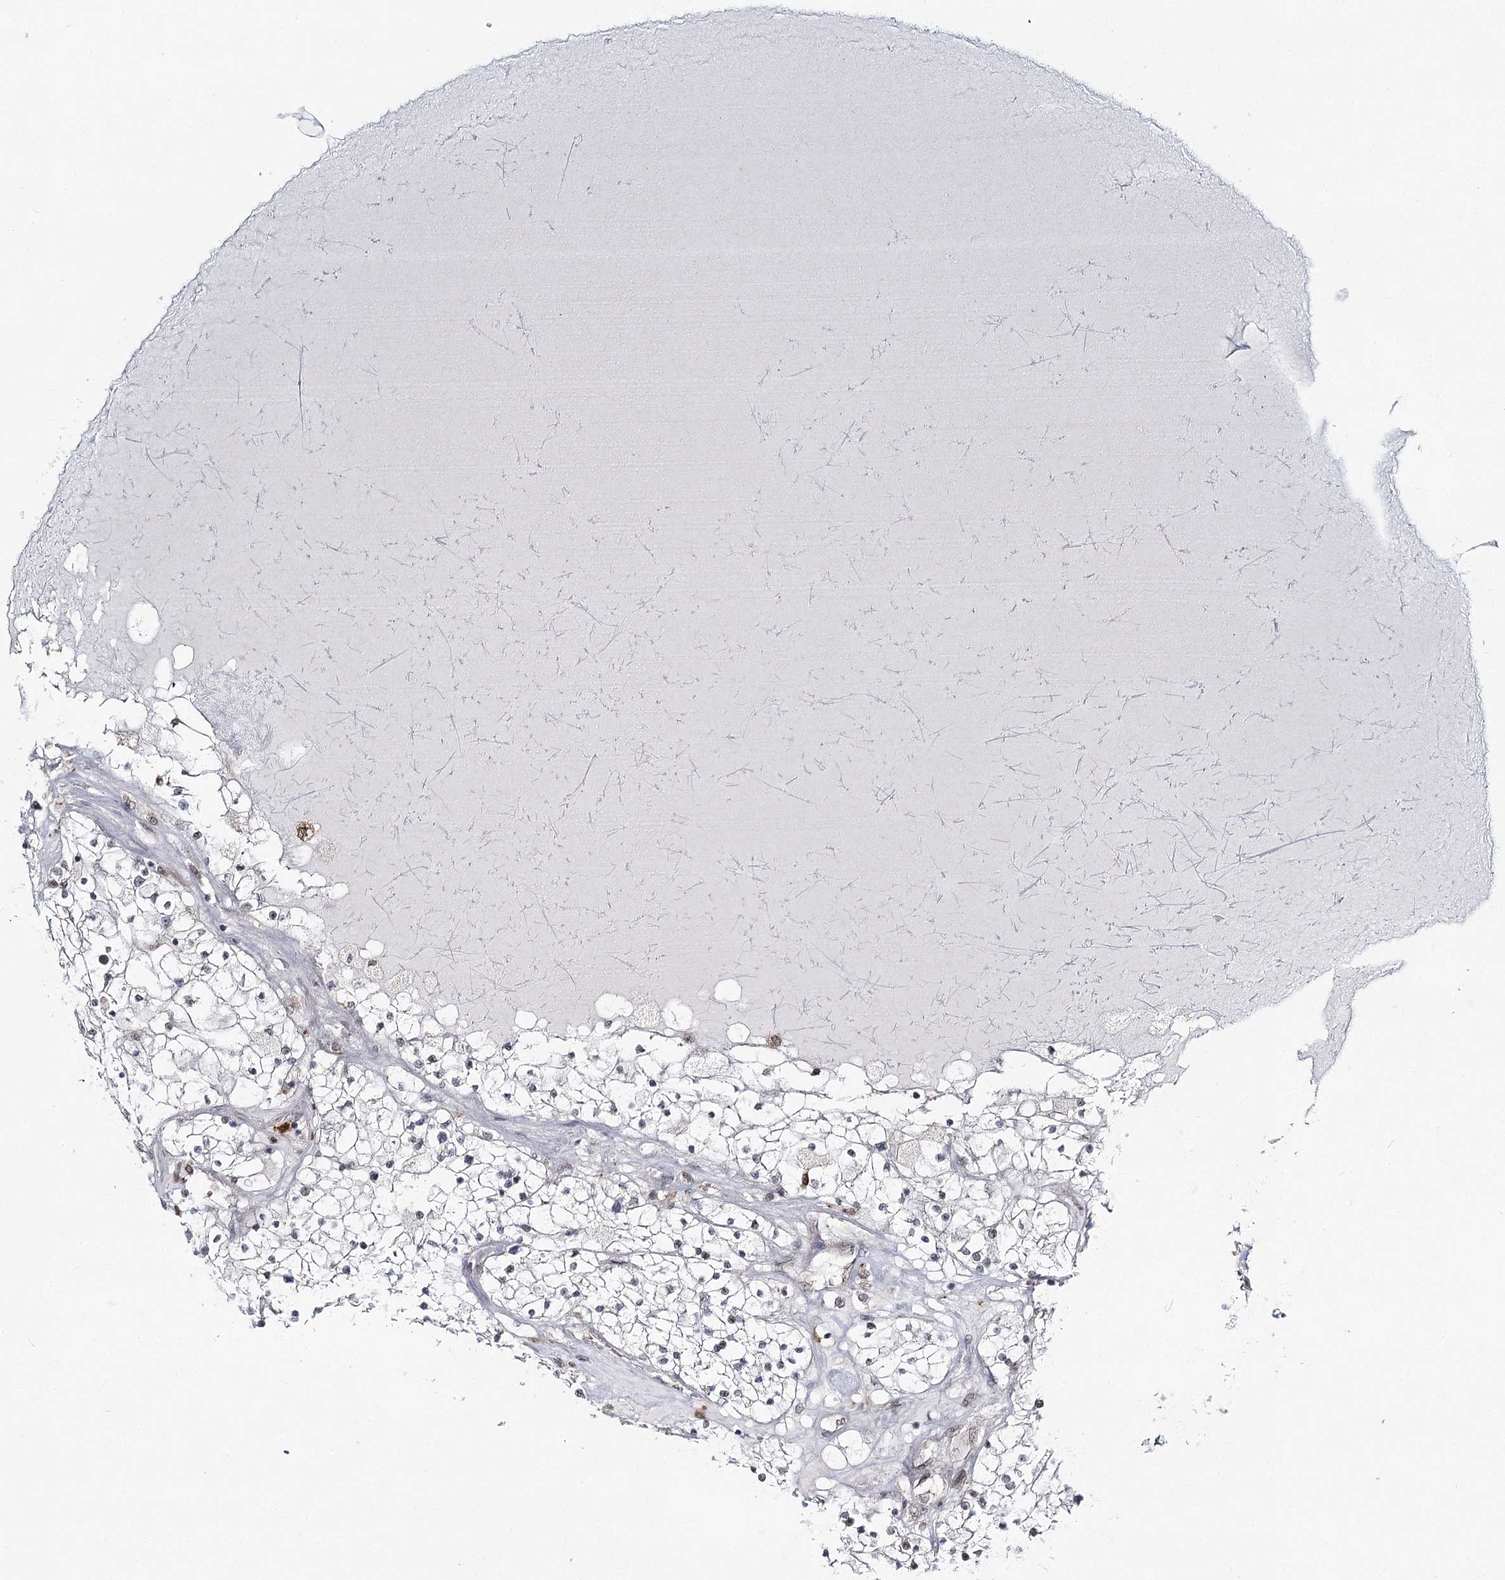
{"staining": {"intensity": "negative", "quantity": "none", "location": "none"}, "tissue": "renal cancer", "cell_type": "Tumor cells", "image_type": "cancer", "snomed": [{"axis": "morphology", "description": "Normal tissue, NOS"}, {"axis": "morphology", "description": "Adenocarcinoma, NOS"}, {"axis": "topography", "description": "Kidney"}], "caption": "Human renal cancer stained for a protein using IHC reveals no staining in tumor cells.", "gene": "ATAD1", "patient": {"sex": "male", "age": 68}}